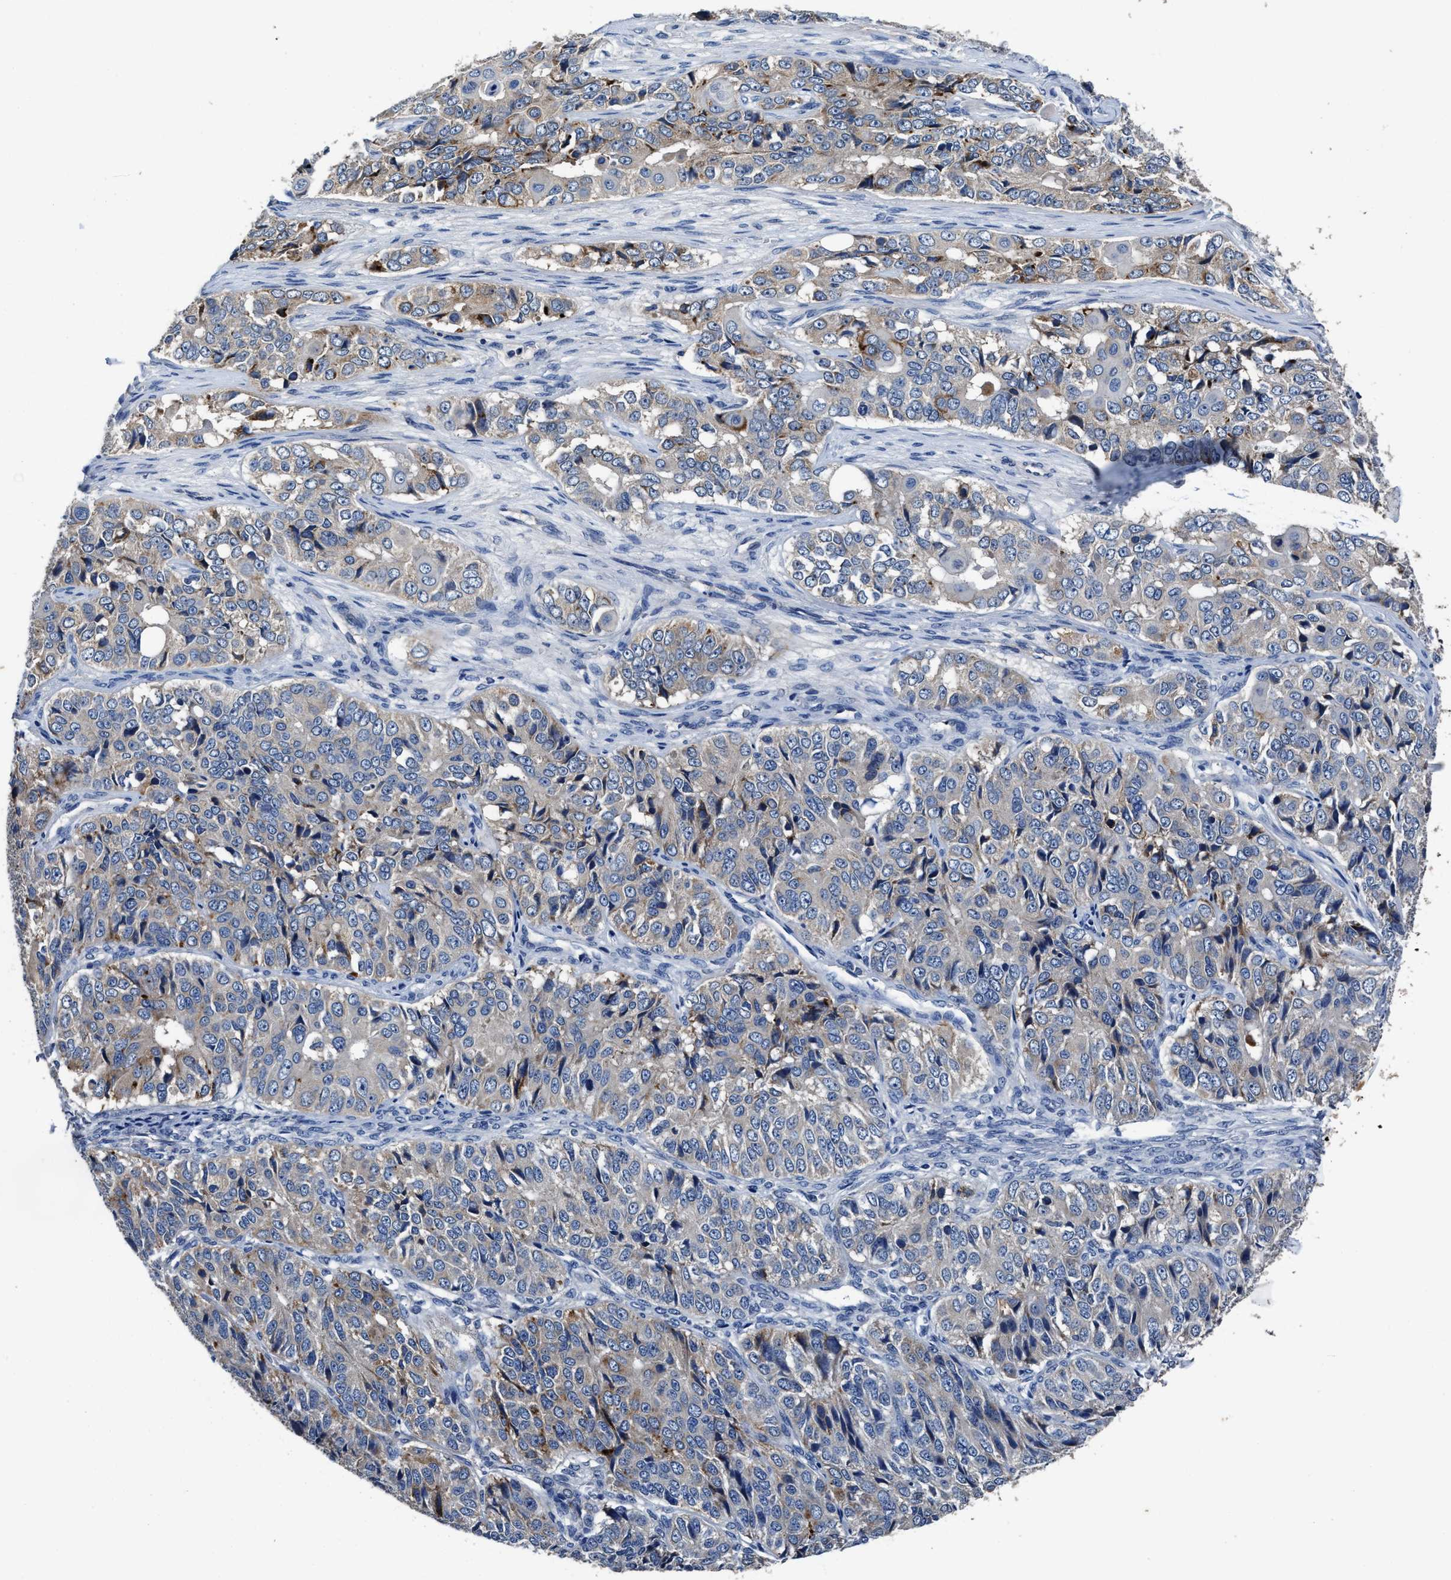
{"staining": {"intensity": "moderate", "quantity": "<25%", "location": "cytoplasmic/membranous"}, "tissue": "ovarian cancer", "cell_type": "Tumor cells", "image_type": "cancer", "snomed": [{"axis": "morphology", "description": "Carcinoma, endometroid"}, {"axis": "topography", "description": "Ovary"}], "caption": "An IHC micrograph of tumor tissue is shown. Protein staining in brown highlights moderate cytoplasmic/membranous positivity in ovarian endometroid carcinoma within tumor cells. Using DAB (brown) and hematoxylin (blue) stains, captured at high magnification using brightfield microscopy.", "gene": "UBR4", "patient": {"sex": "female", "age": 51}}